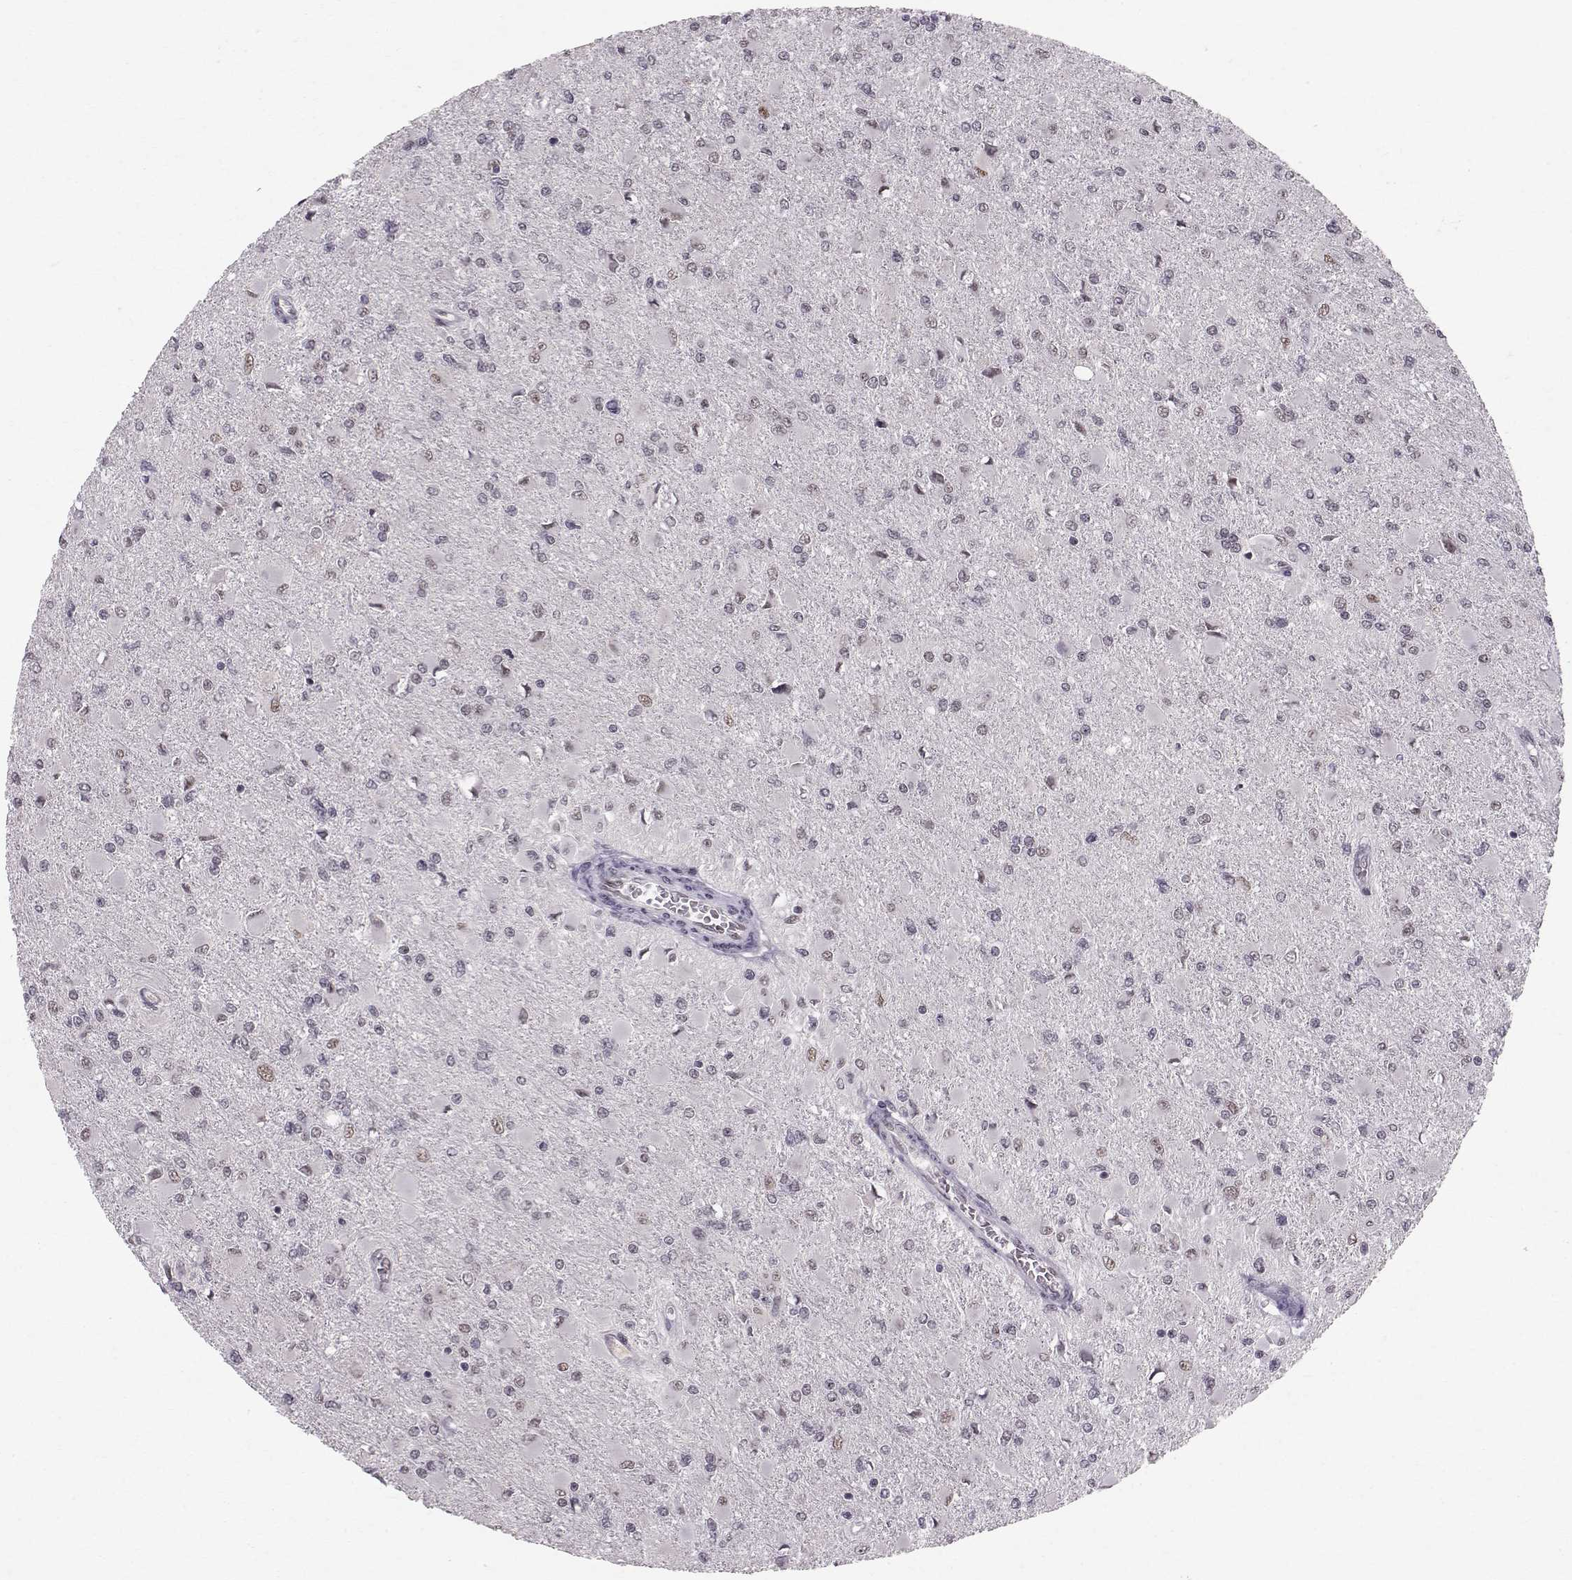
{"staining": {"intensity": "weak", "quantity": "<25%", "location": "cytoplasmic/membranous"}, "tissue": "glioma", "cell_type": "Tumor cells", "image_type": "cancer", "snomed": [{"axis": "morphology", "description": "Glioma, malignant, High grade"}, {"axis": "topography", "description": "Cerebral cortex"}], "caption": "An immunohistochemistry (IHC) histopathology image of glioma is shown. There is no staining in tumor cells of glioma.", "gene": "RPP38", "patient": {"sex": "female", "age": 36}}